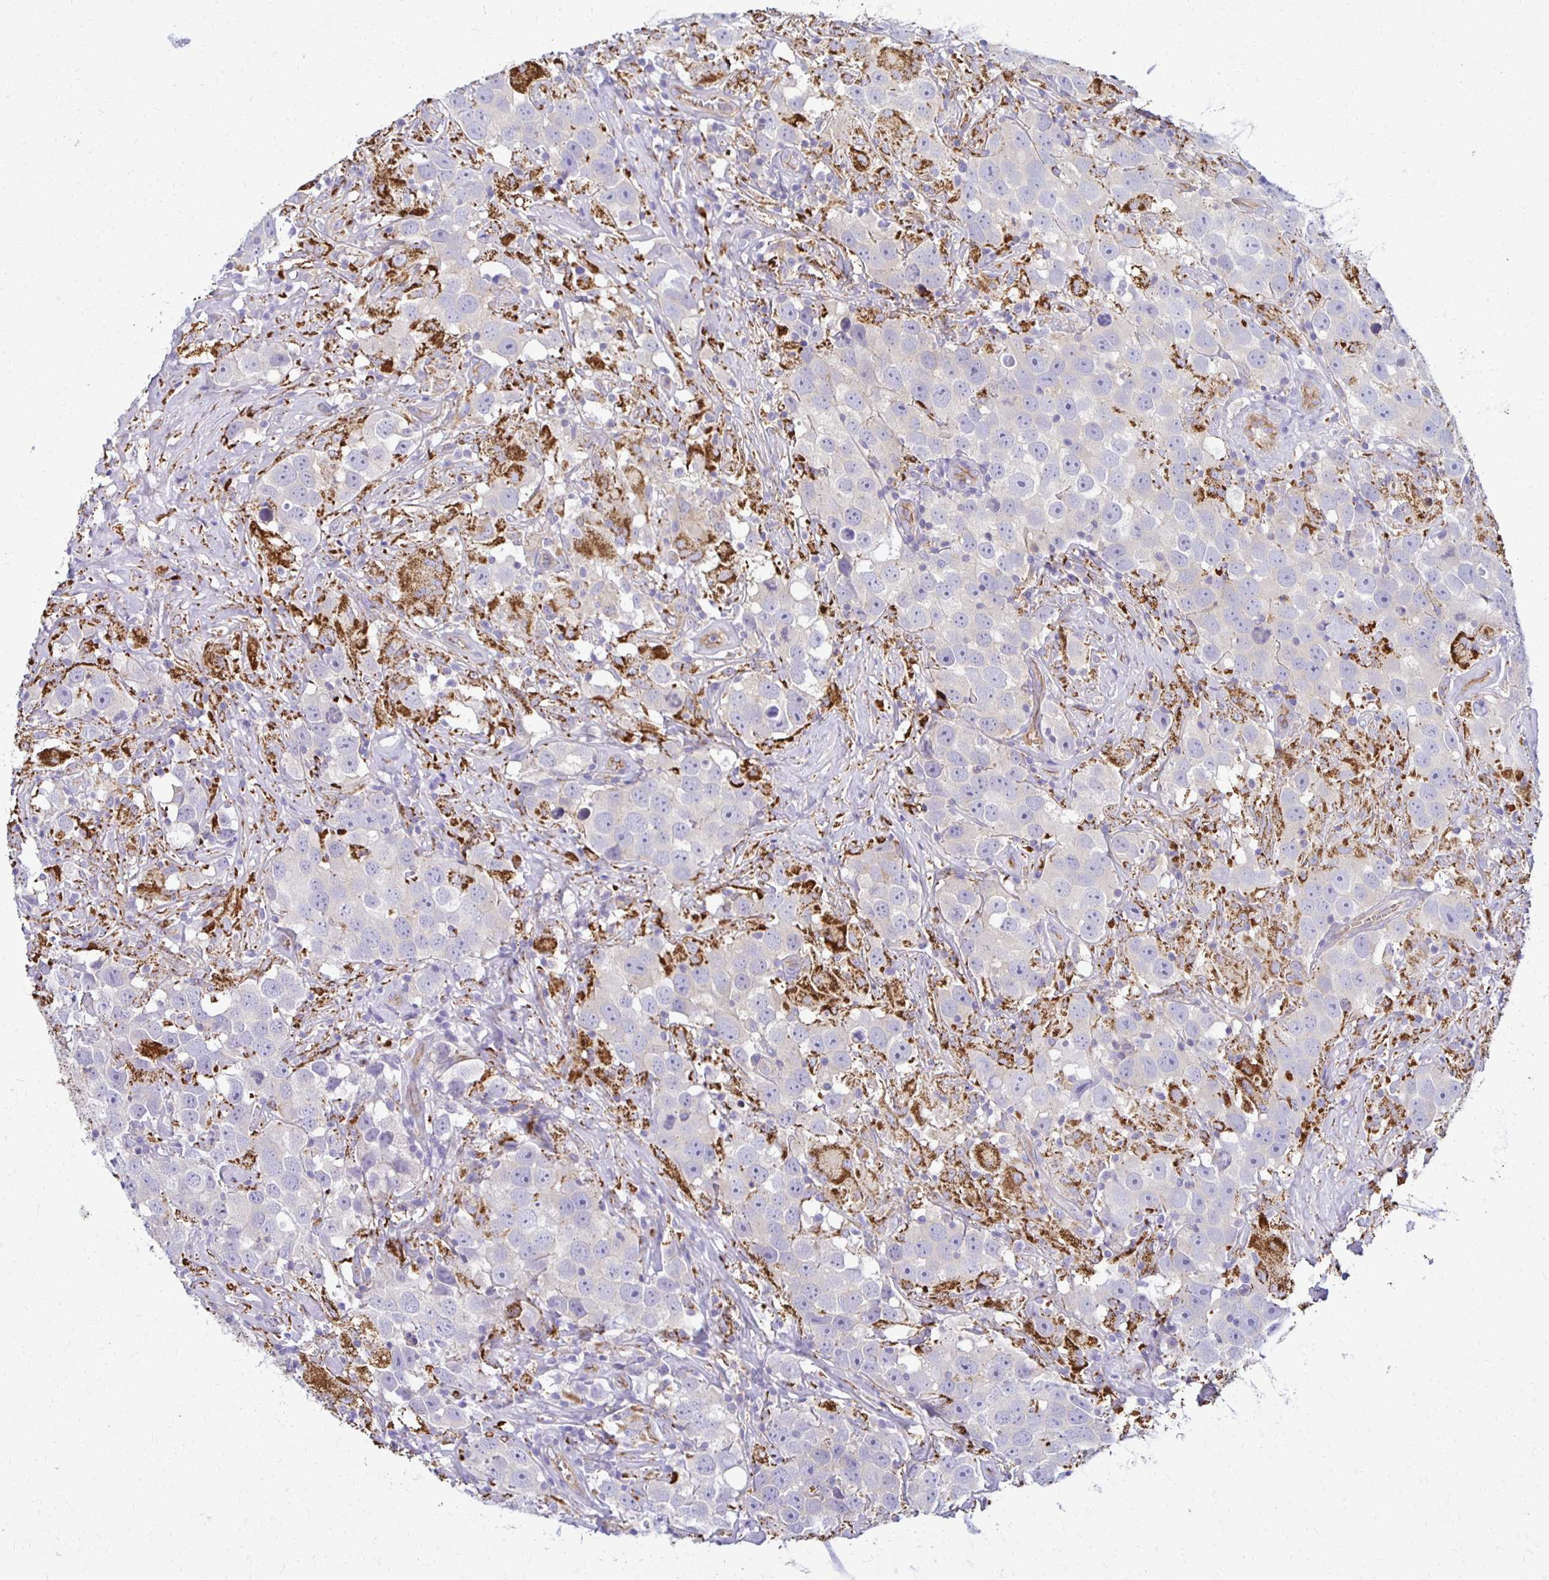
{"staining": {"intensity": "negative", "quantity": "none", "location": "none"}, "tissue": "testis cancer", "cell_type": "Tumor cells", "image_type": "cancer", "snomed": [{"axis": "morphology", "description": "Seminoma, NOS"}, {"axis": "topography", "description": "Testis"}], "caption": "Image shows no protein staining in tumor cells of seminoma (testis) tissue.", "gene": "TTYH1", "patient": {"sex": "male", "age": 49}}